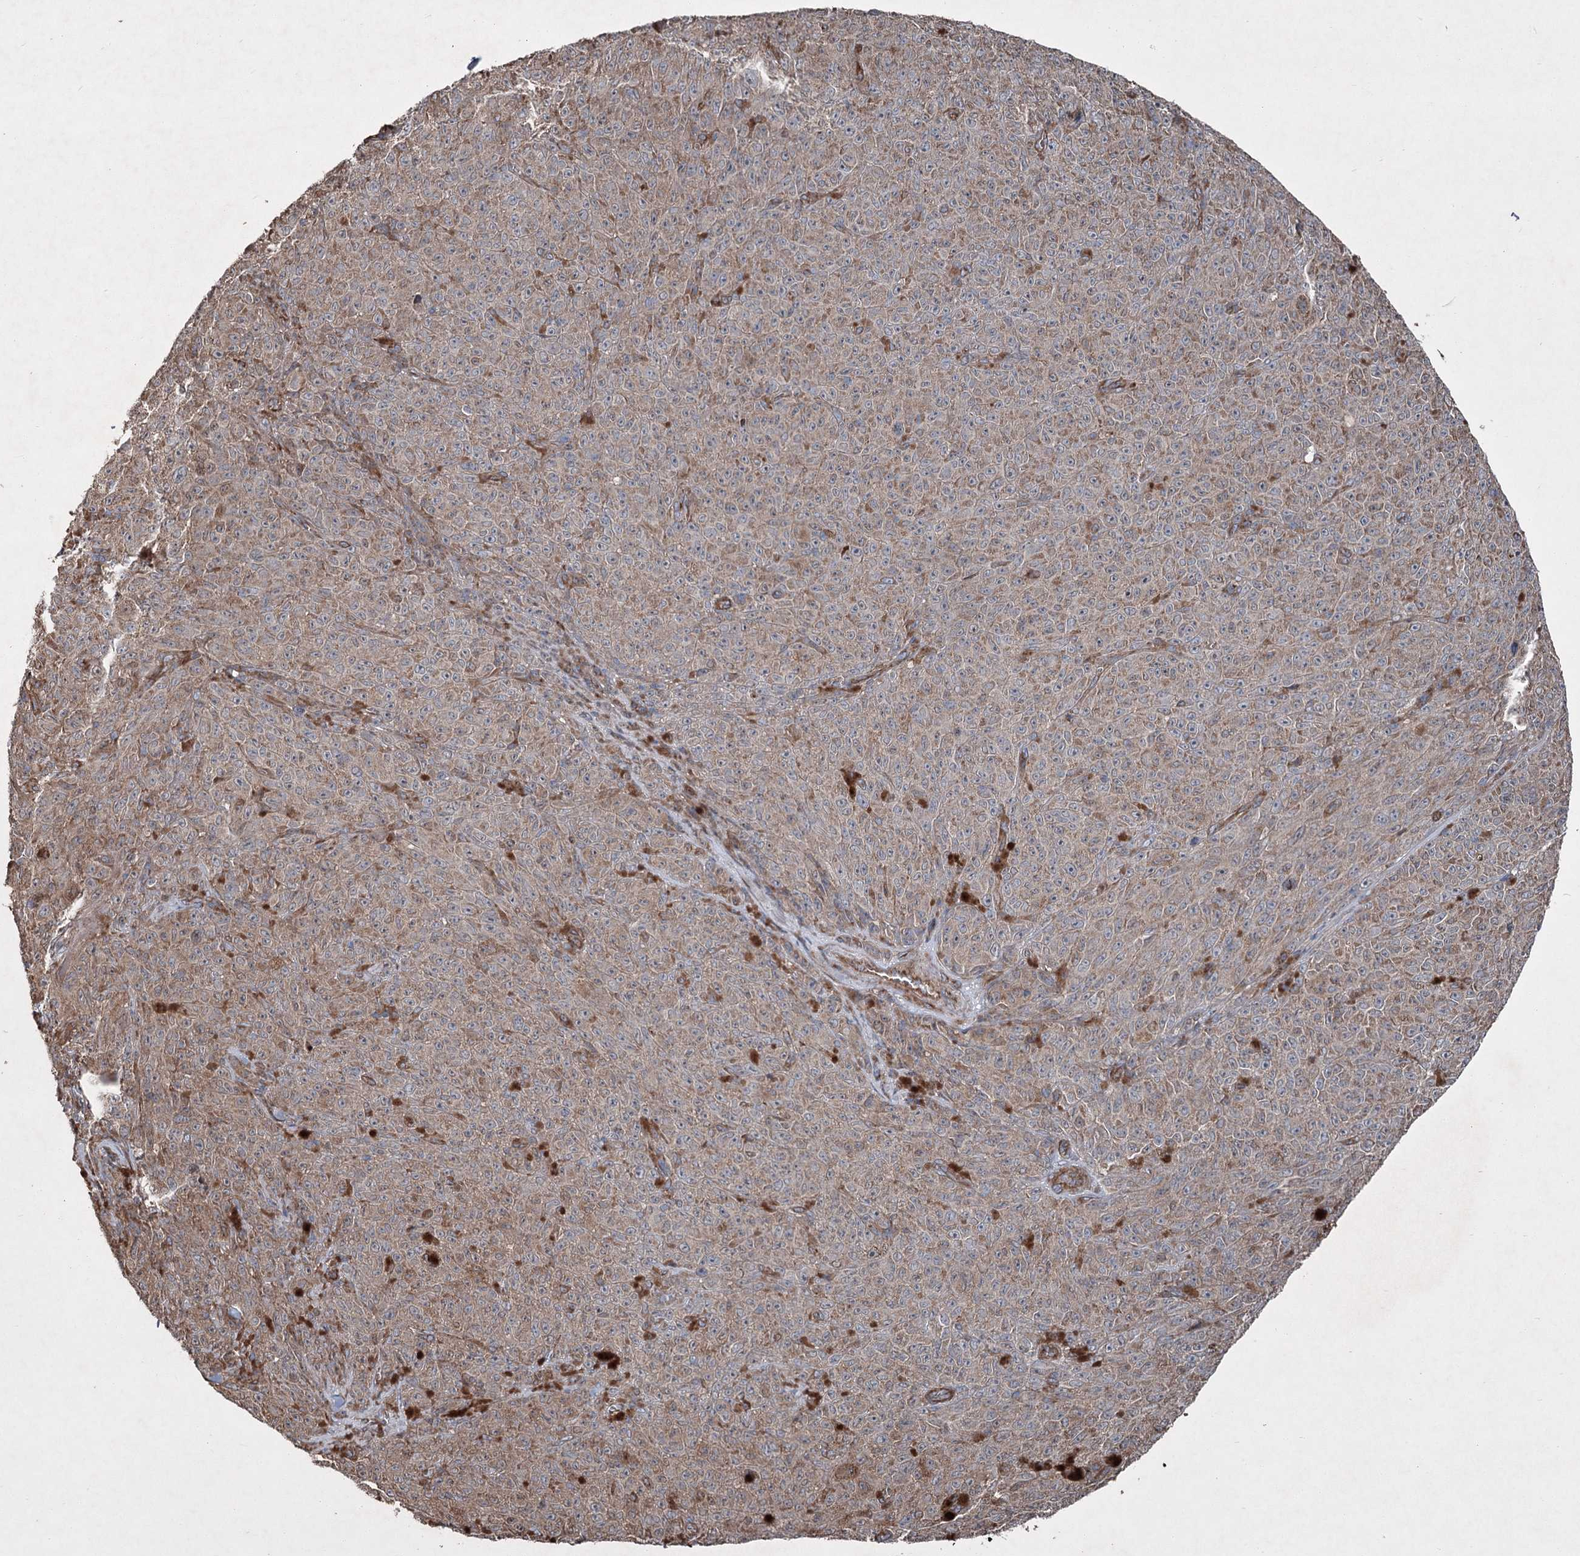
{"staining": {"intensity": "moderate", "quantity": "25%-75%", "location": "cytoplasmic/membranous"}, "tissue": "melanoma", "cell_type": "Tumor cells", "image_type": "cancer", "snomed": [{"axis": "morphology", "description": "Malignant melanoma, NOS"}, {"axis": "topography", "description": "Skin"}], "caption": "The immunohistochemical stain labels moderate cytoplasmic/membranous expression in tumor cells of melanoma tissue. The staining was performed using DAB, with brown indicating positive protein expression. Nuclei are stained blue with hematoxylin.", "gene": "SERINC5", "patient": {"sex": "female", "age": 82}}